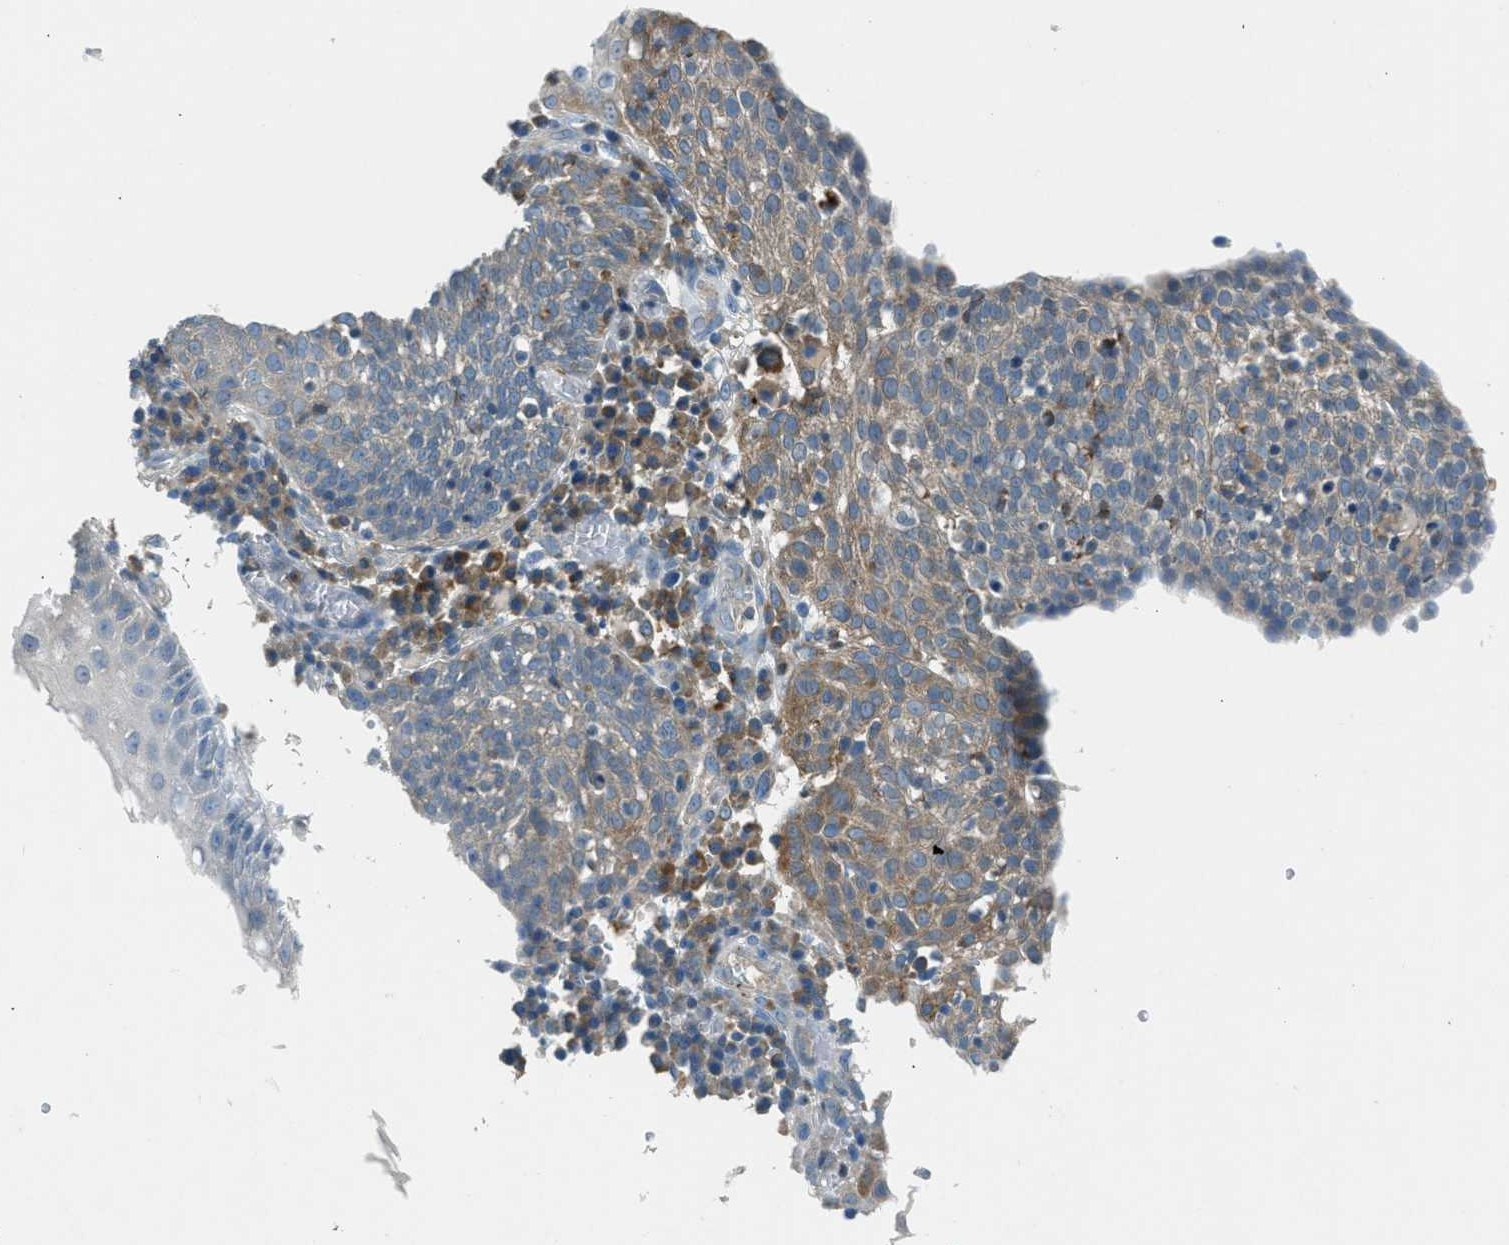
{"staining": {"intensity": "weak", "quantity": ">75%", "location": "cytoplasmic/membranous"}, "tissue": "cervical cancer", "cell_type": "Tumor cells", "image_type": "cancer", "snomed": [{"axis": "morphology", "description": "Squamous cell carcinoma, NOS"}, {"axis": "topography", "description": "Cervix"}], "caption": "Immunohistochemical staining of cervical squamous cell carcinoma reveals weak cytoplasmic/membranous protein staining in approximately >75% of tumor cells.", "gene": "BMP1", "patient": {"sex": "female", "age": 34}}